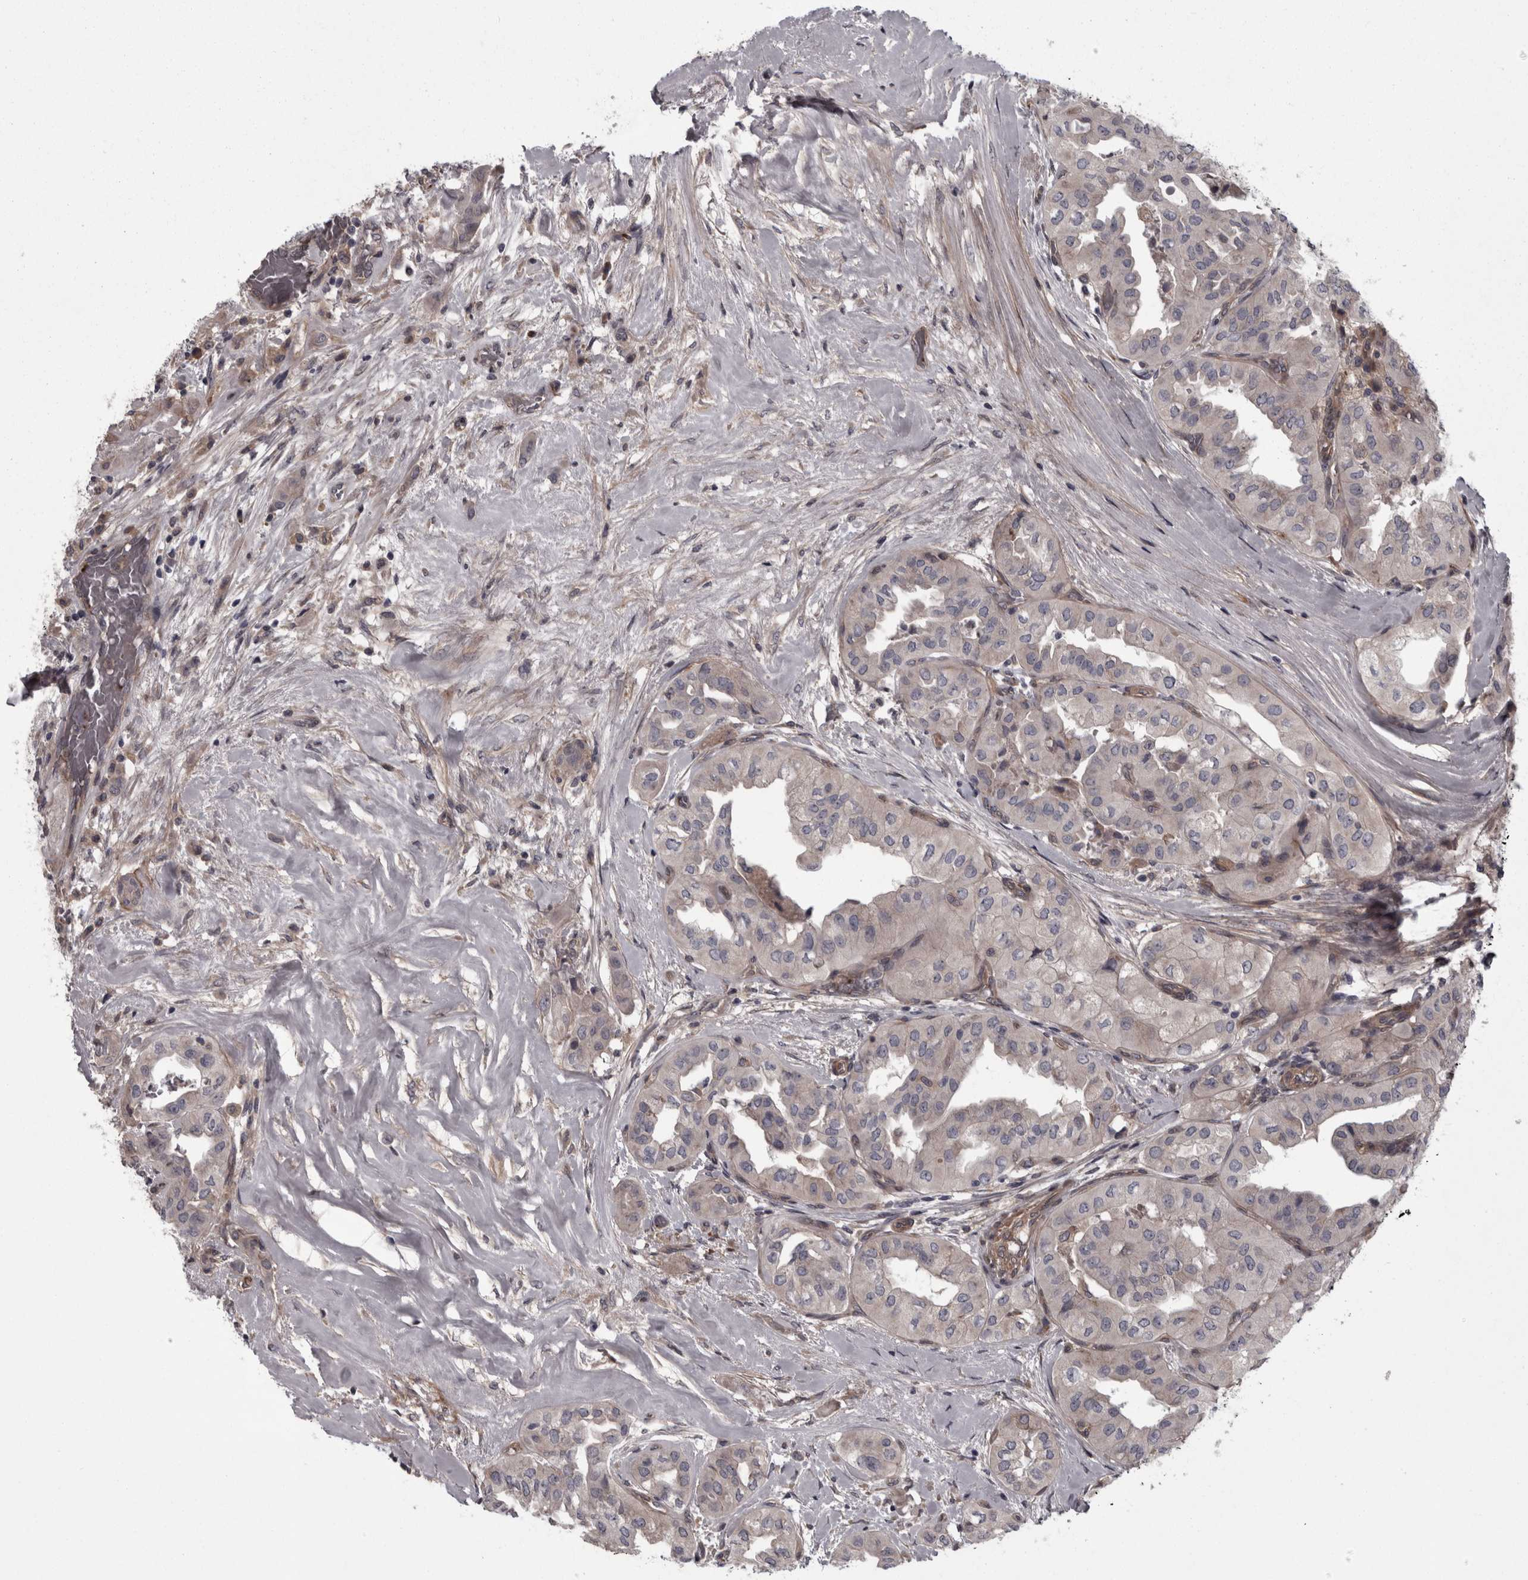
{"staining": {"intensity": "weak", "quantity": "25%-75%", "location": "cytoplasmic/membranous"}, "tissue": "thyroid cancer", "cell_type": "Tumor cells", "image_type": "cancer", "snomed": [{"axis": "morphology", "description": "Papillary adenocarcinoma, NOS"}, {"axis": "topography", "description": "Thyroid gland"}], "caption": "This is a photomicrograph of immunohistochemistry staining of thyroid cancer, which shows weak expression in the cytoplasmic/membranous of tumor cells.", "gene": "RSU1", "patient": {"sex": "female", "age": 59}}